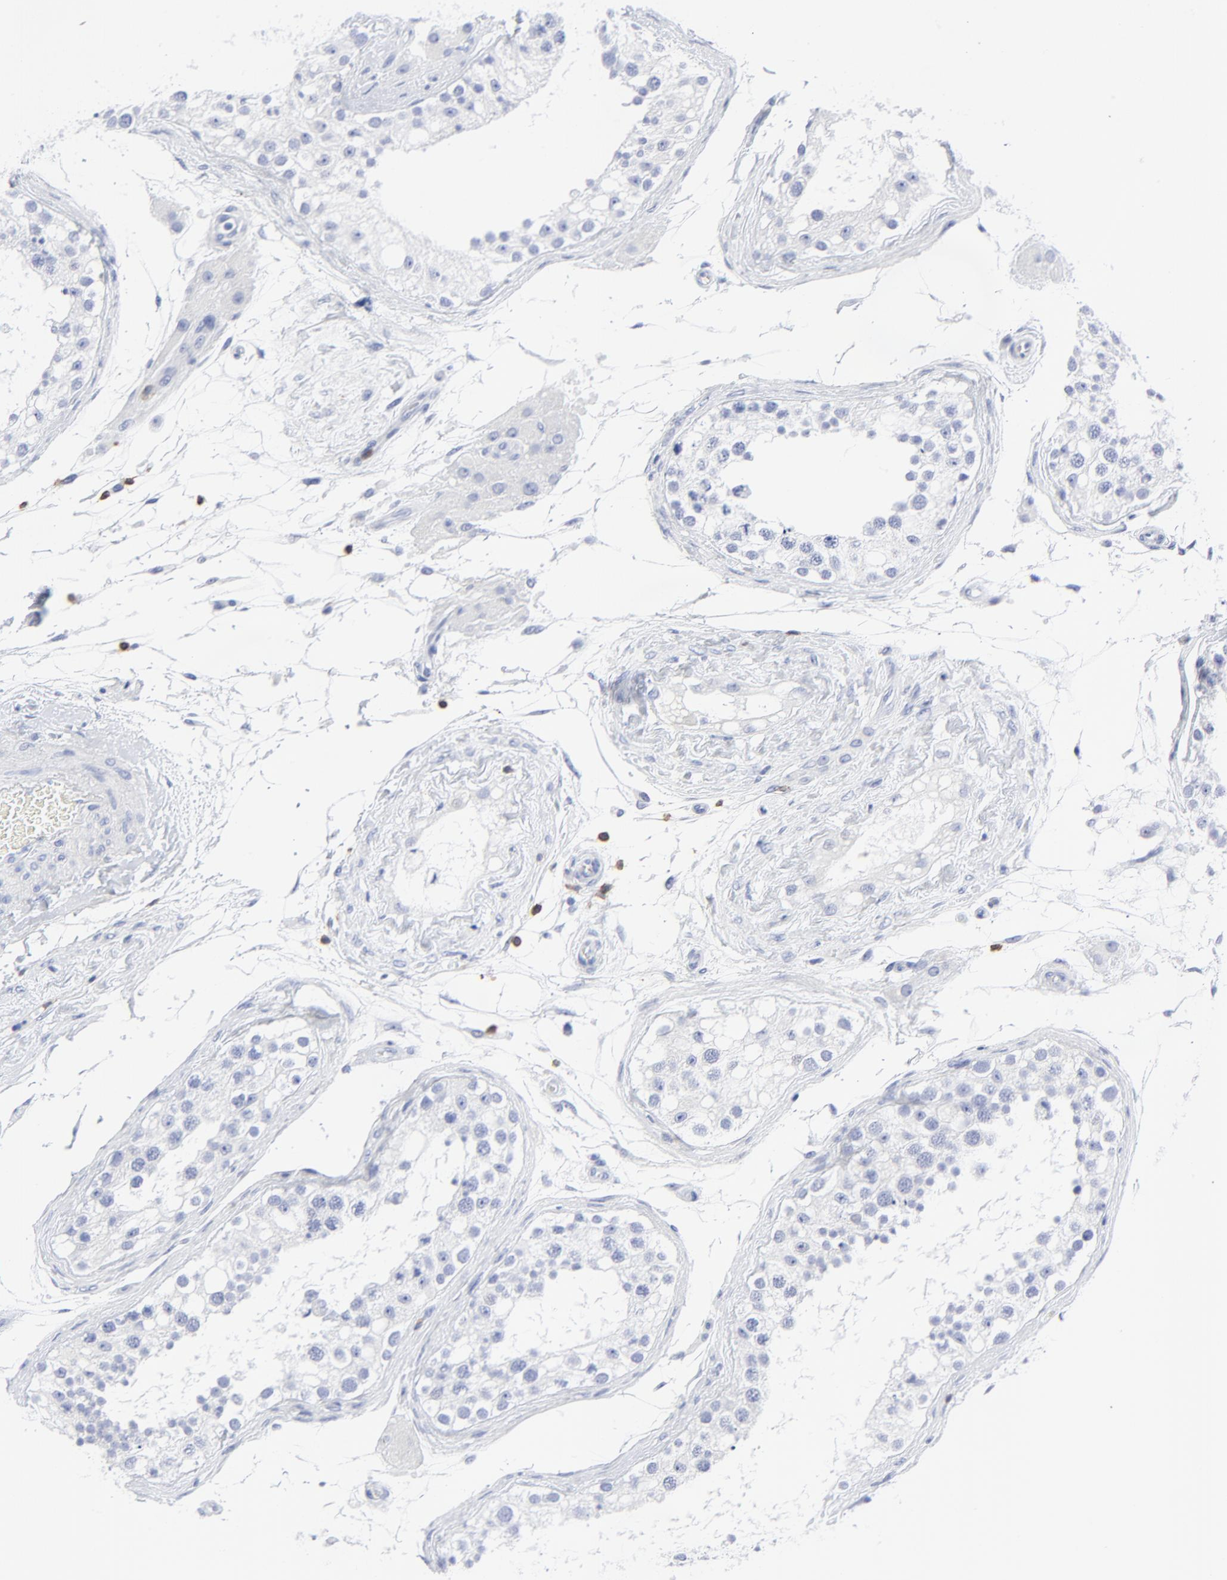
{"staining": {"intensity": "negative", "quantity": "none", "location": "none"}, "tissue": "testis", "cell_type": "Cells in seminiferous ducts", "image_type": "normal", "snomed": [{"axis": "morphology", "description": "Normal tissue, NOS"}, {"axis": "topography", "description": "Testis"}], "caption": "Immunohistochemical staining of normal human testis reveals no significant positivity in cells in seminiferous ducts.", "gene": "LCK", "patient": {"sex": "male", "age": 68}}